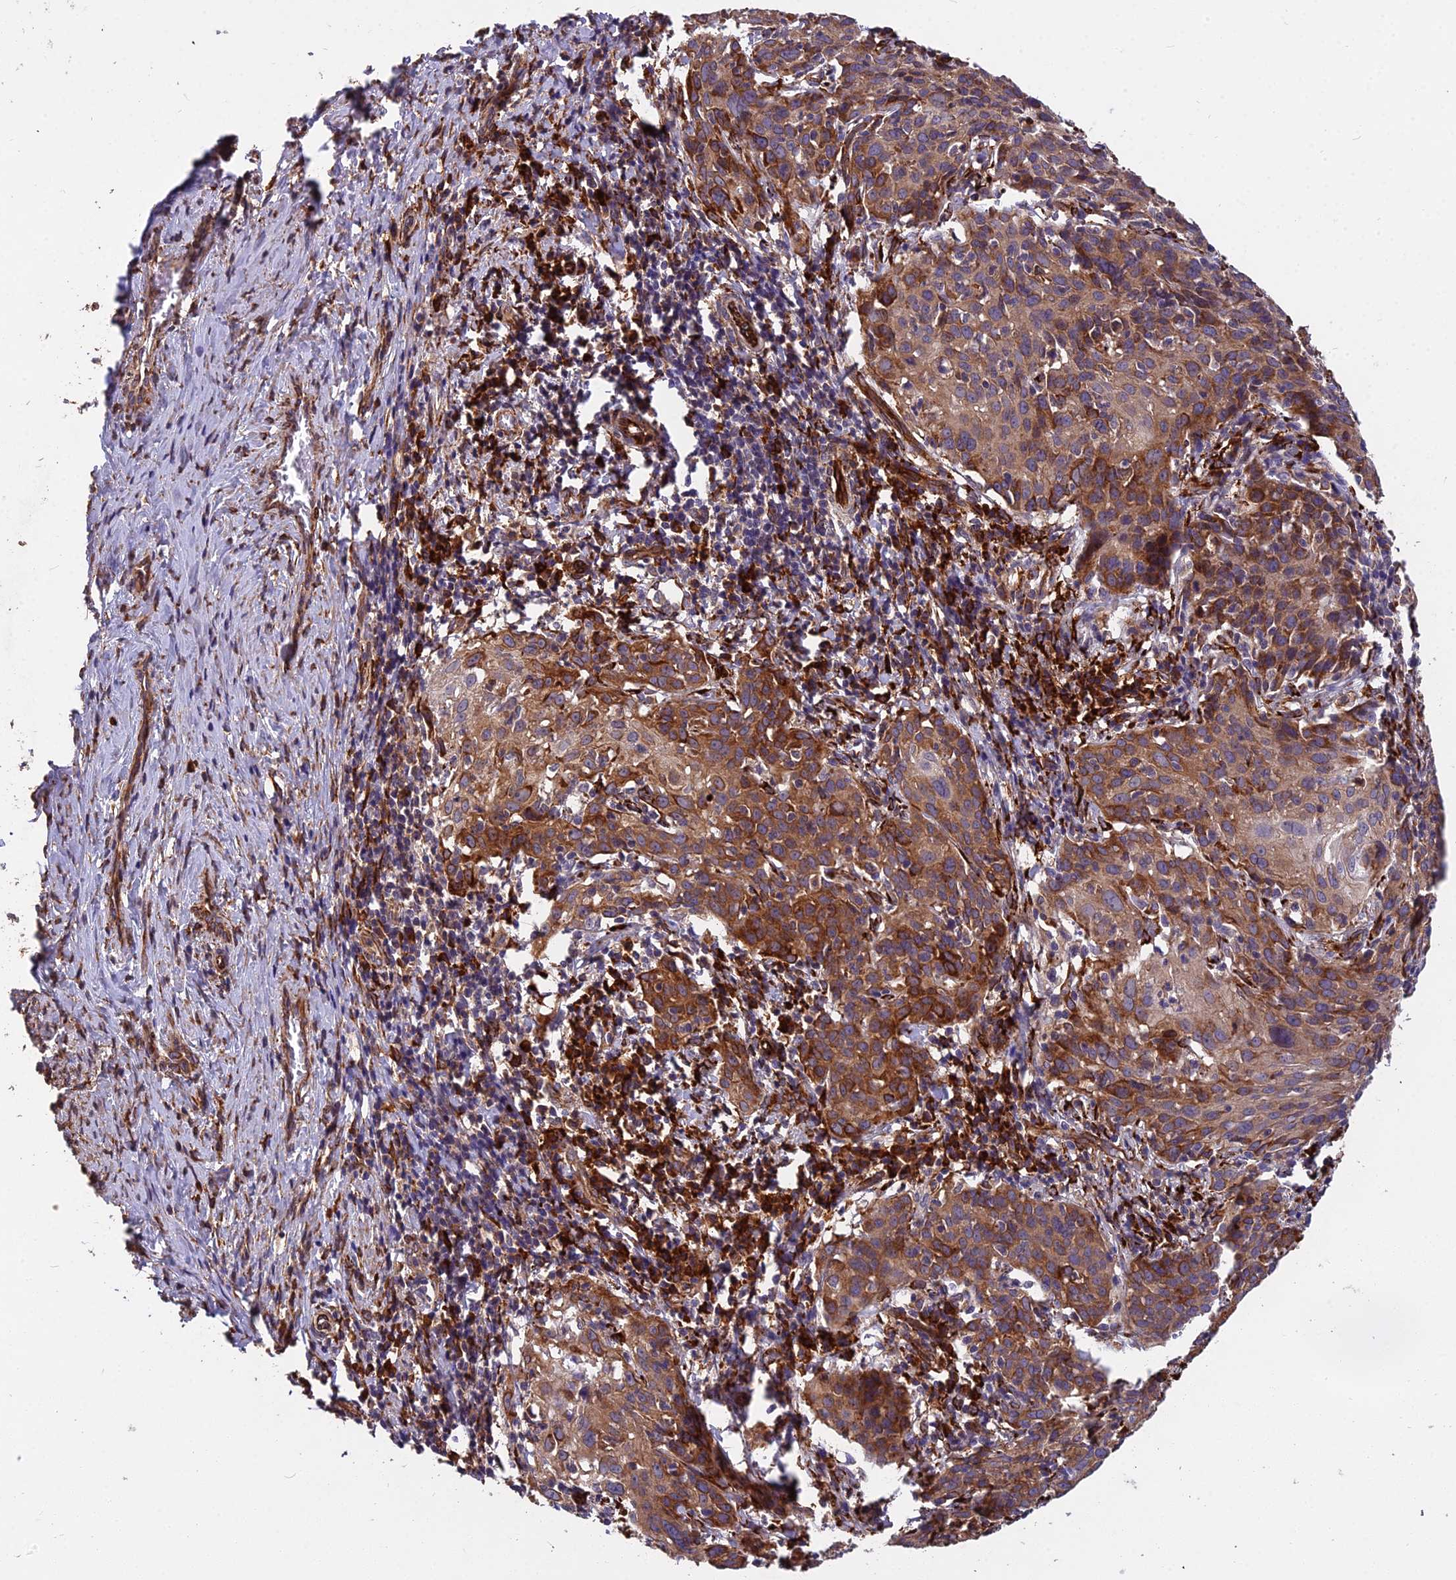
{"staining": {"intensity": "moderate", "quantity": ">75%", "location": "cytoplasmic/membranous"}, "tissue": "cervical cancer", "cell_type": "Tumor cells", "image_type": "cancer", "snomed": [{"axis": "morphology", "description": "Squamous cell carcinoma, NOS"}, {"axis": "topography", "description": "Cervix"}], "caption": "Protein expression analysis of cervical cancer (squamous cell carcinoma) shows moderate cytoplasmic/membranous staining in about >75% of tumor cells.", "gene": "NDUFAF7", "patient": {"sex": "female", "age": 50}}